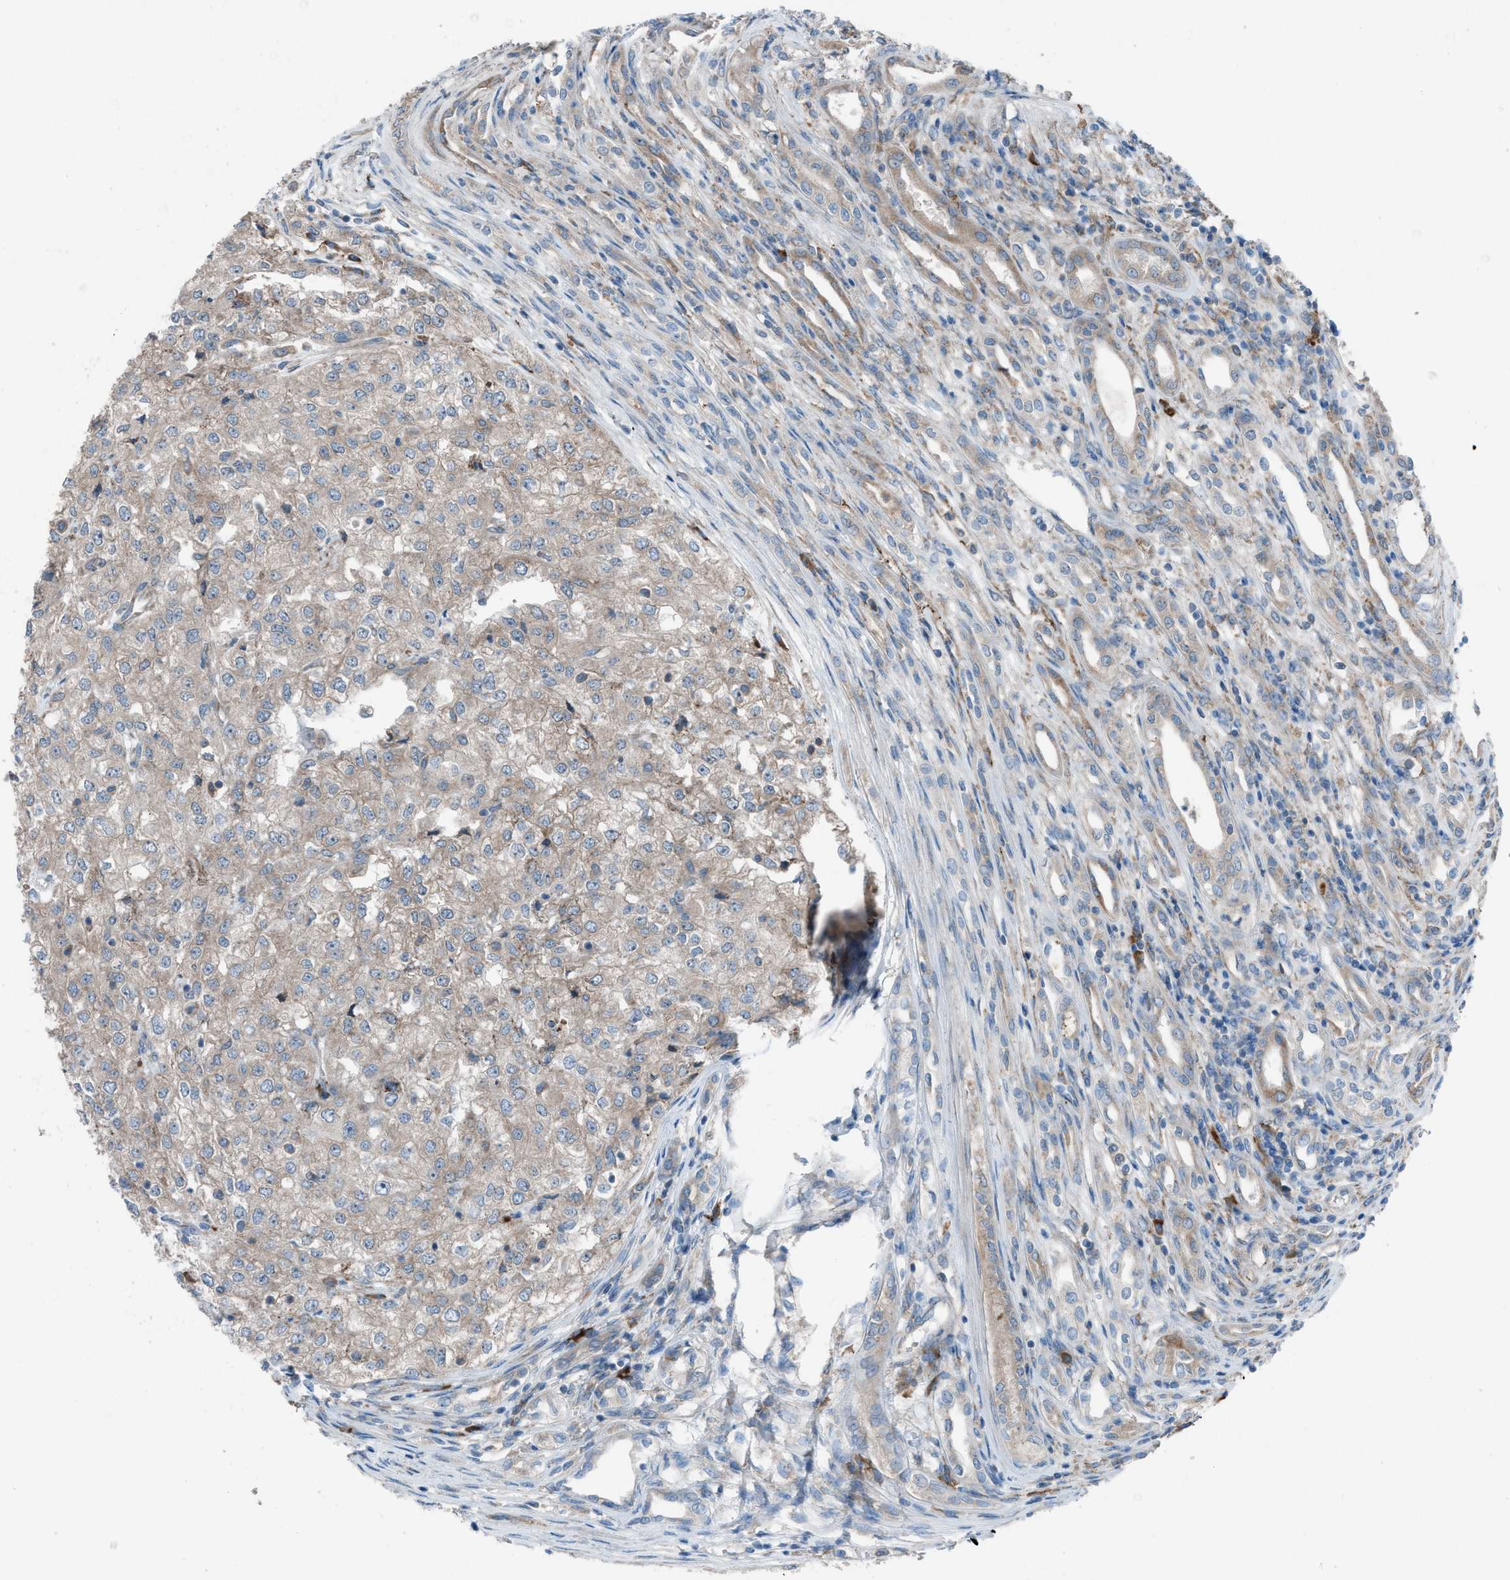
{"staining": {"intensity": "weak", "quantity": "<25%", "location": "cytoplasmic/membranous"}, "tissue": "renal cancer", "cell_type": "Tumor cells", "image_type": "cancer", "snomed": [{"axis": "morphology", "description": "Adenocarcinoma, NOS"}, {"axis": "topography", "description": "Kidney"}], "caption": "The IHC histopathology image has no significant staining in tumor cells of renal cancer tissue.", "gene": "HEG1", "patient": {"sex": "female", "age": 54}}